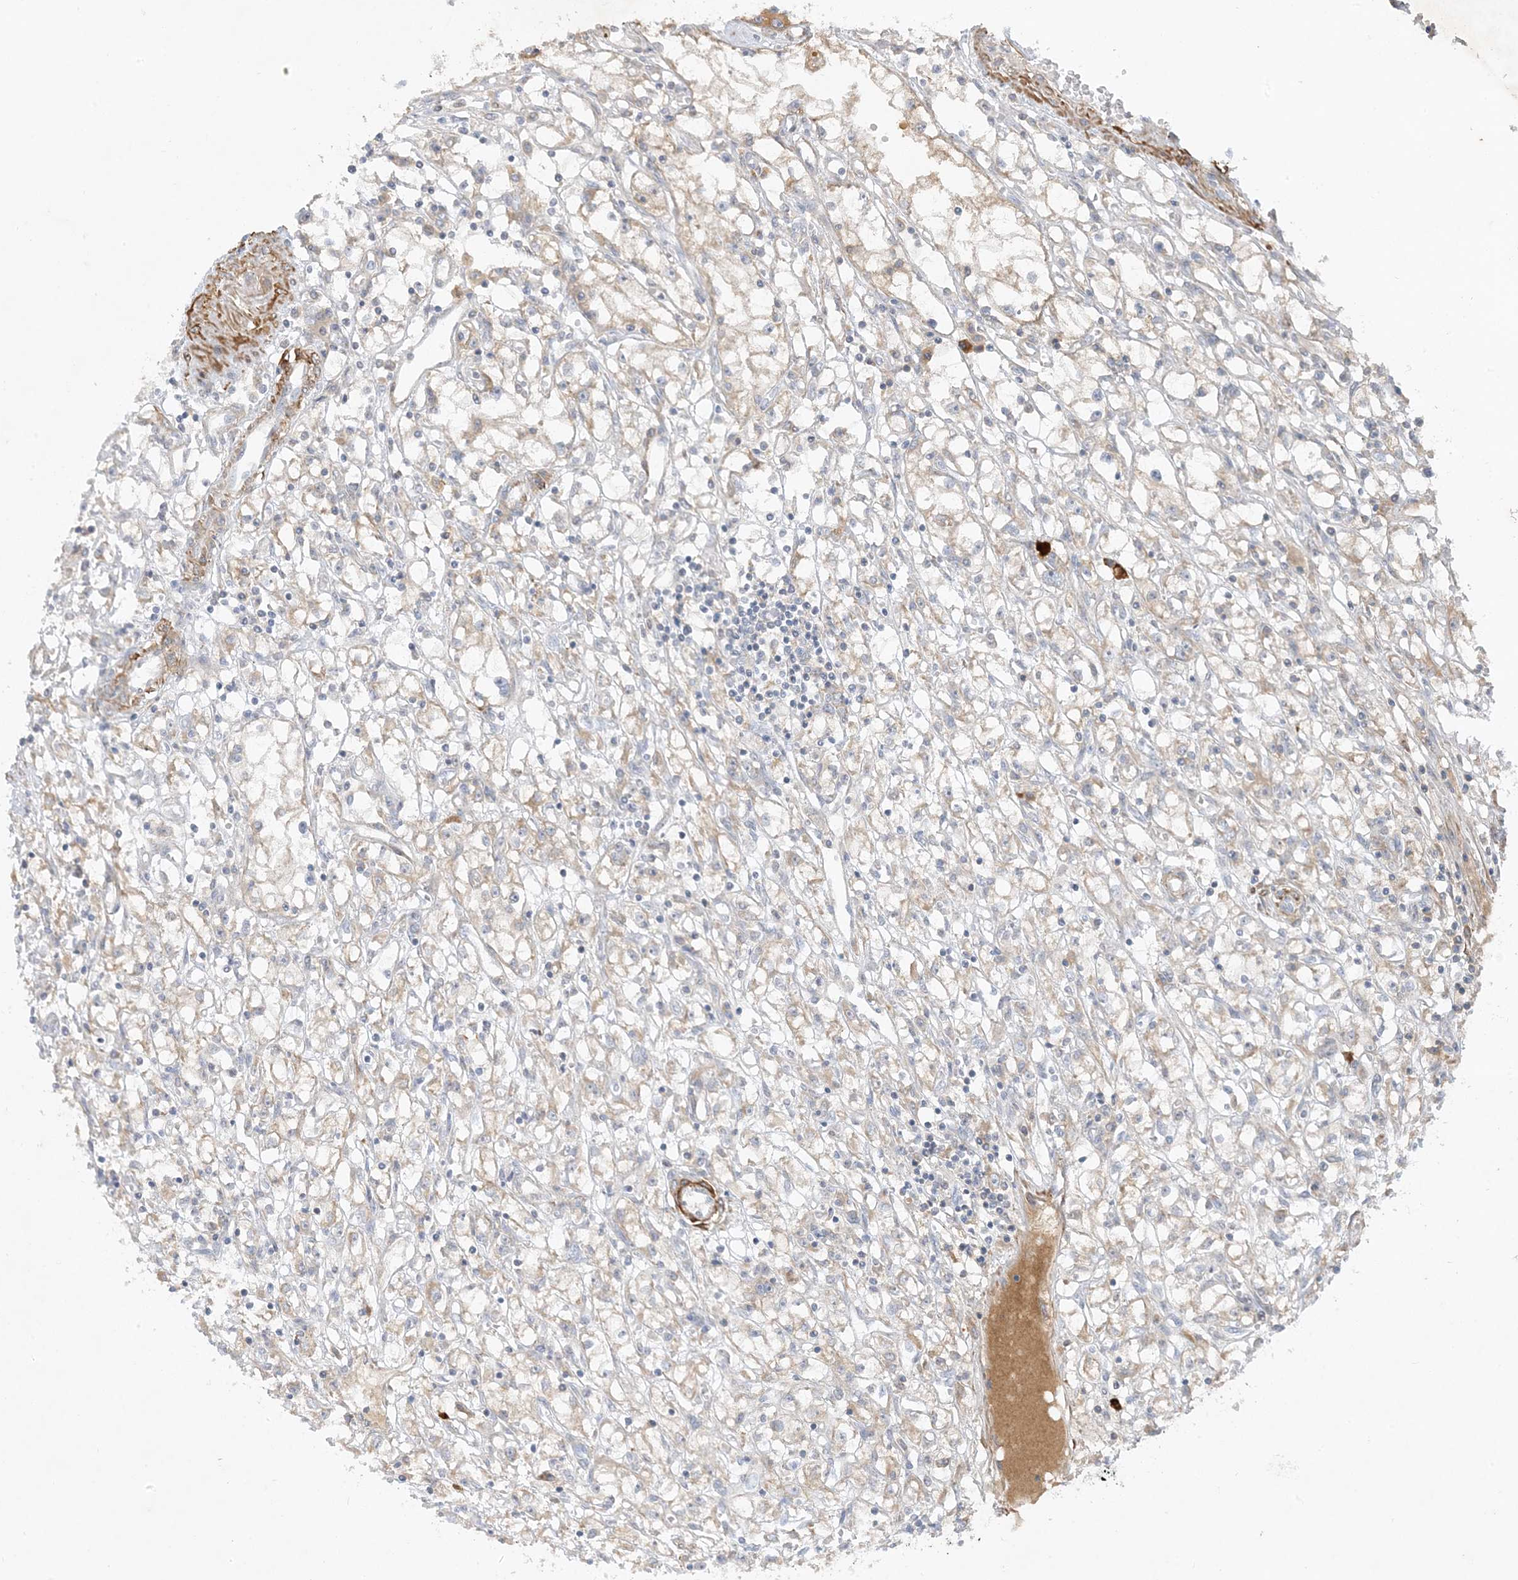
{"staining": {"intensity": "negative", "quantity": "none", "location": "none"}, "tissue": "renal cancer", "cell_type": "Tumor cells", "image_type": "cancer", "snomed": [{"axis": "morphology", "description": "Adenocarcinoma, NOS"}, {"axis": "topography", "description": "Kidney"}], "caption": "There is no significant staining in tumor cells of adenocarcinoma (renal). The staining was performed using DAB (3,3'-diaminobenzidine) to visualize the protein expression in brown, while the nuclei were stained in blue with hematoxylin (Magnification: 20x).", "gene": "THADA", "patient": {"sex": "male", "age": 56}}